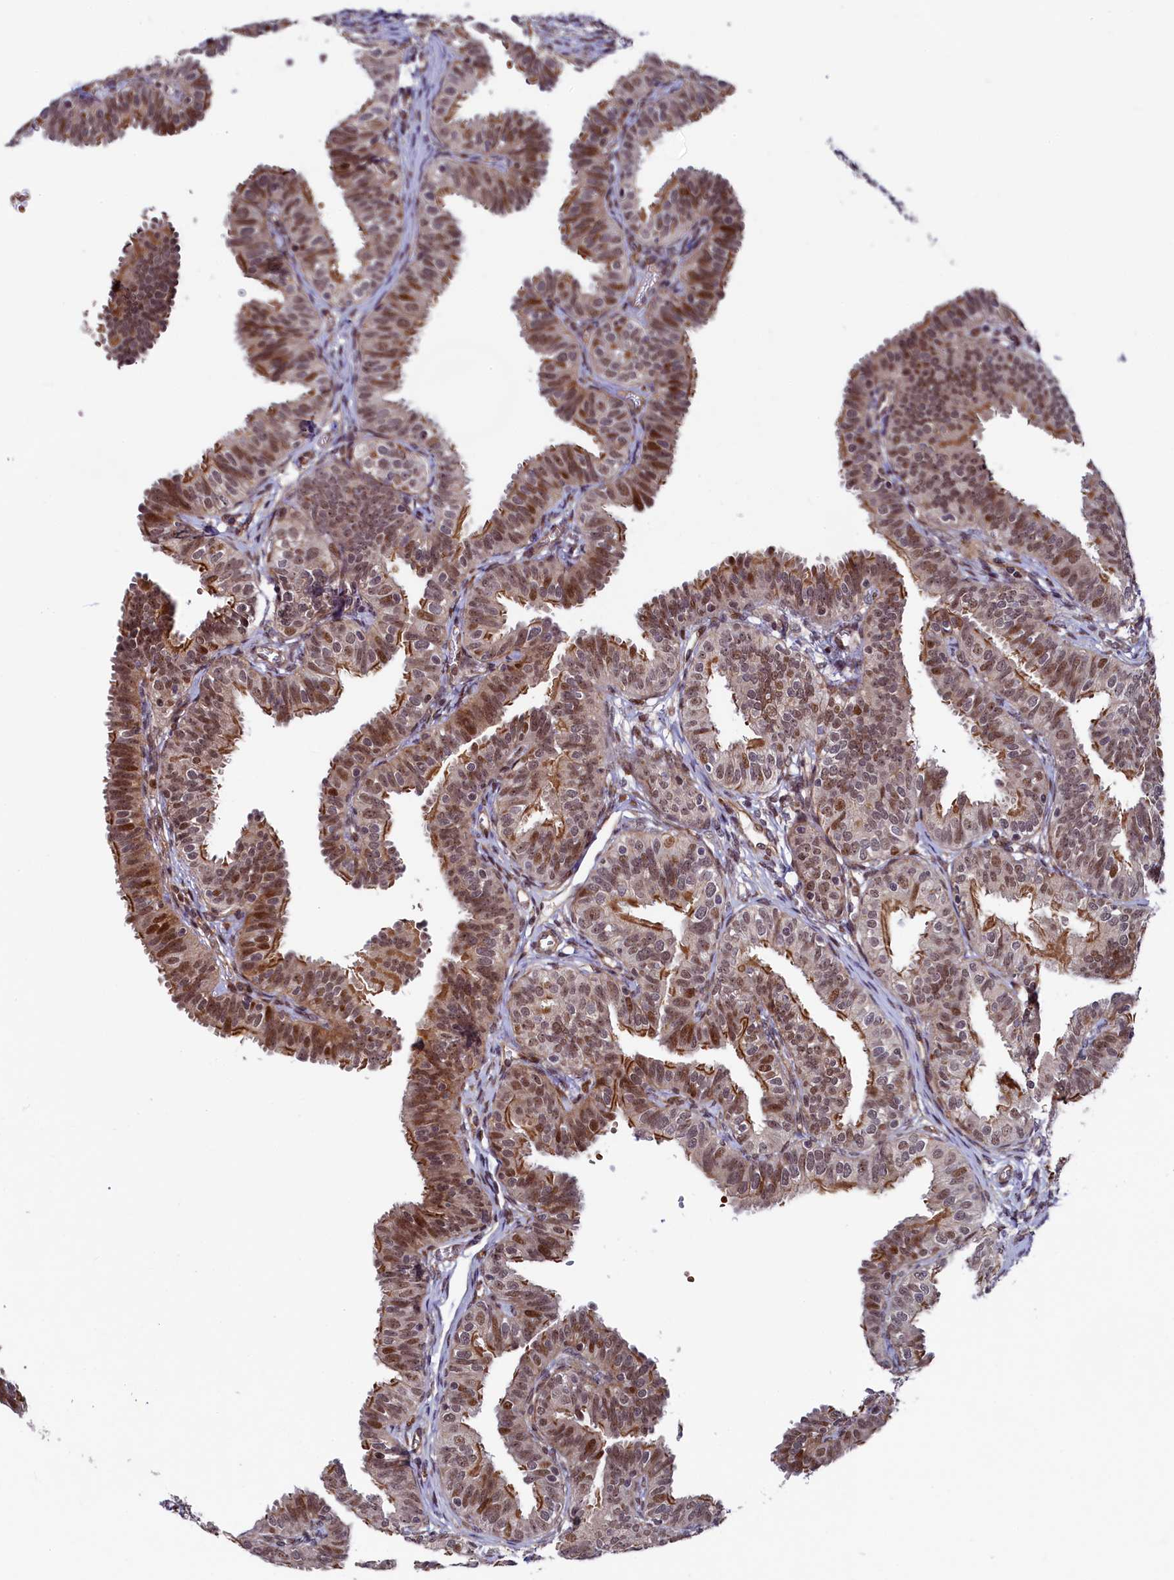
{"staining": {"intensity": "moderate", "quantity": ">75%", "location": "cytoplasmic/membranous,nuclear"}, "tissue": "fallopian tube", "cell_type": "Glandular cells", "image_type": "normal", "snomed": [{"axis": "morphology", "description": "Normal tissue, NOS"}, {"axis": "topography", "description": "Fallopian tube"}], "caption": "Approximately >75% of glandular cells in unremarkable fallopian tube exhibit moderate cytoplasmic/membranous,nuclear protein expression as visualized by brown immunohistochemical staining.", "gene": "LEO1", "patient": {"sex": "female", "age": 35}}